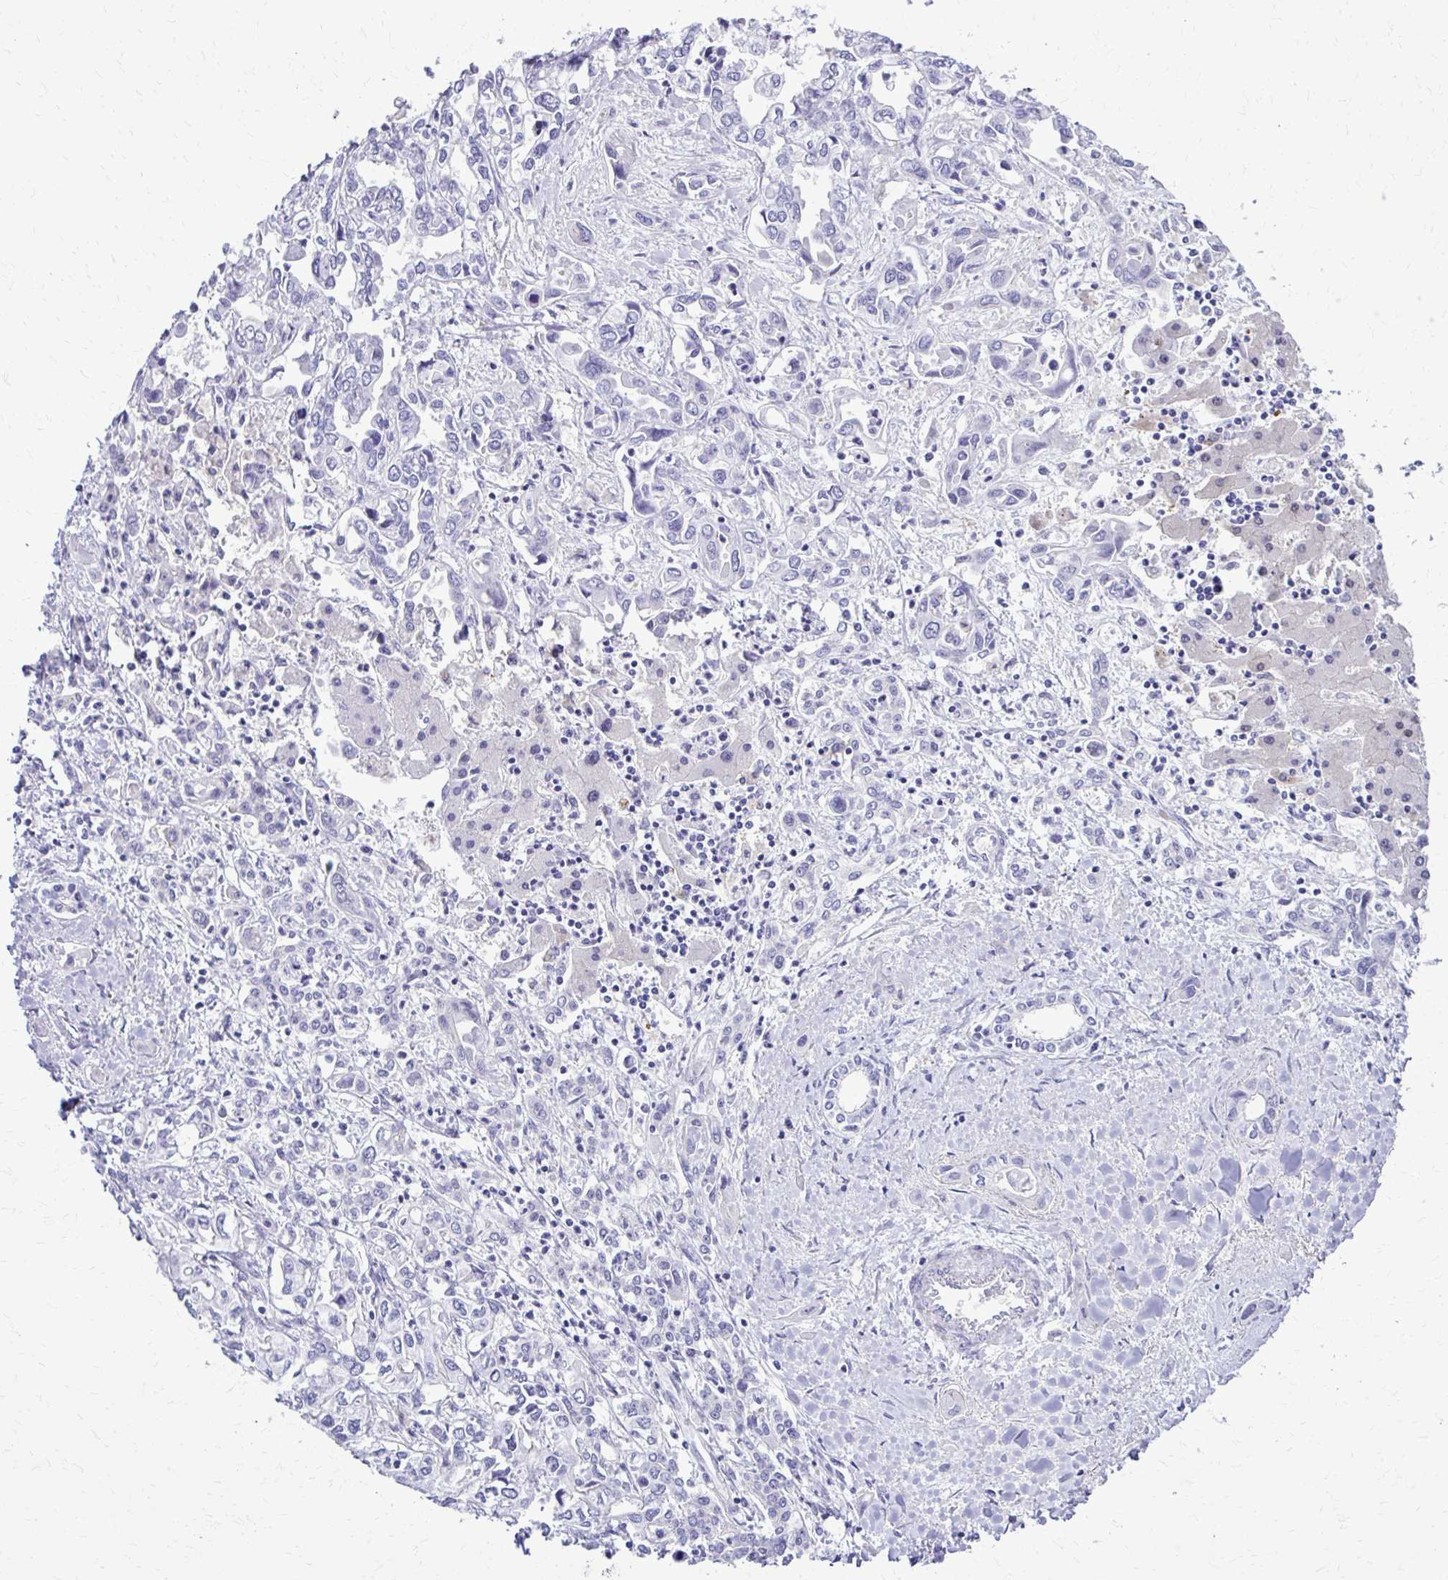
{"staining": {"intensity": "negative", "quantity": "none", "location": "none"}, "tissue": "liver cancer", "cell_type": "Tumor cells", "image_type": "cancer", "snomed": [{"axis": "morphology", "description": "Cholangiocarcinoma"}, {"axis": "topography", "description": "Liver"}], "caption": "The photomicrograph demonstrates no significant expression in tumor cells of cholangiocarcinoma (liver).", "gene": "RASL11B", "patient": {"sex": "female", "age": 64}}